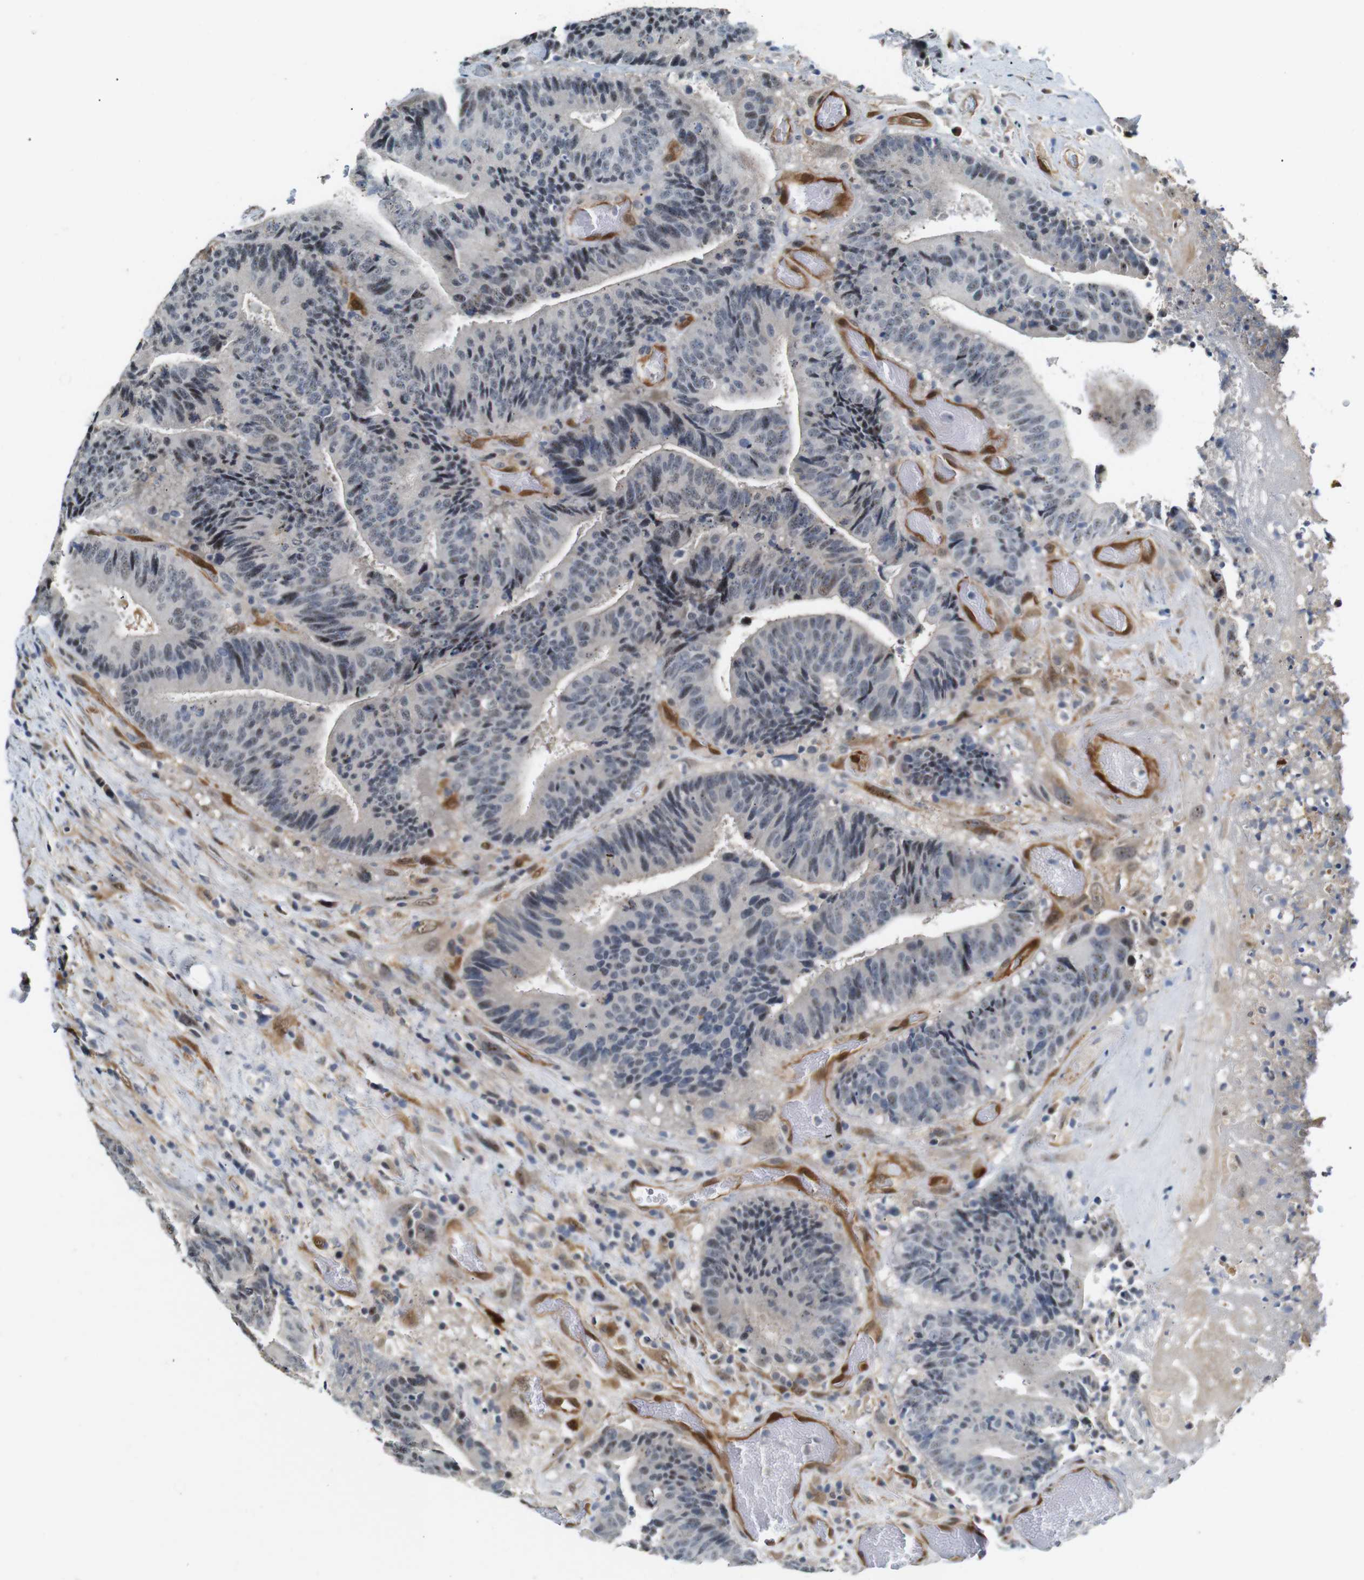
{"staining": {"intensity": "negative", "quantity": "none", "location": "none"}, "tissue": "colorectal cancer", "cell_type": "Tumor cells", "image_type": "cancer", "snomed": [{"axis": "morphology", "description": "Adenocarcinoma, NOS"}, {"axis": "topography", "description": "Rectum"}], "caption": "Tumor cells show no significant protein positivity in adenocarcinoma (colorectal).", "gene": "LXN", "patient": {"sex": "male", "age": 72}}